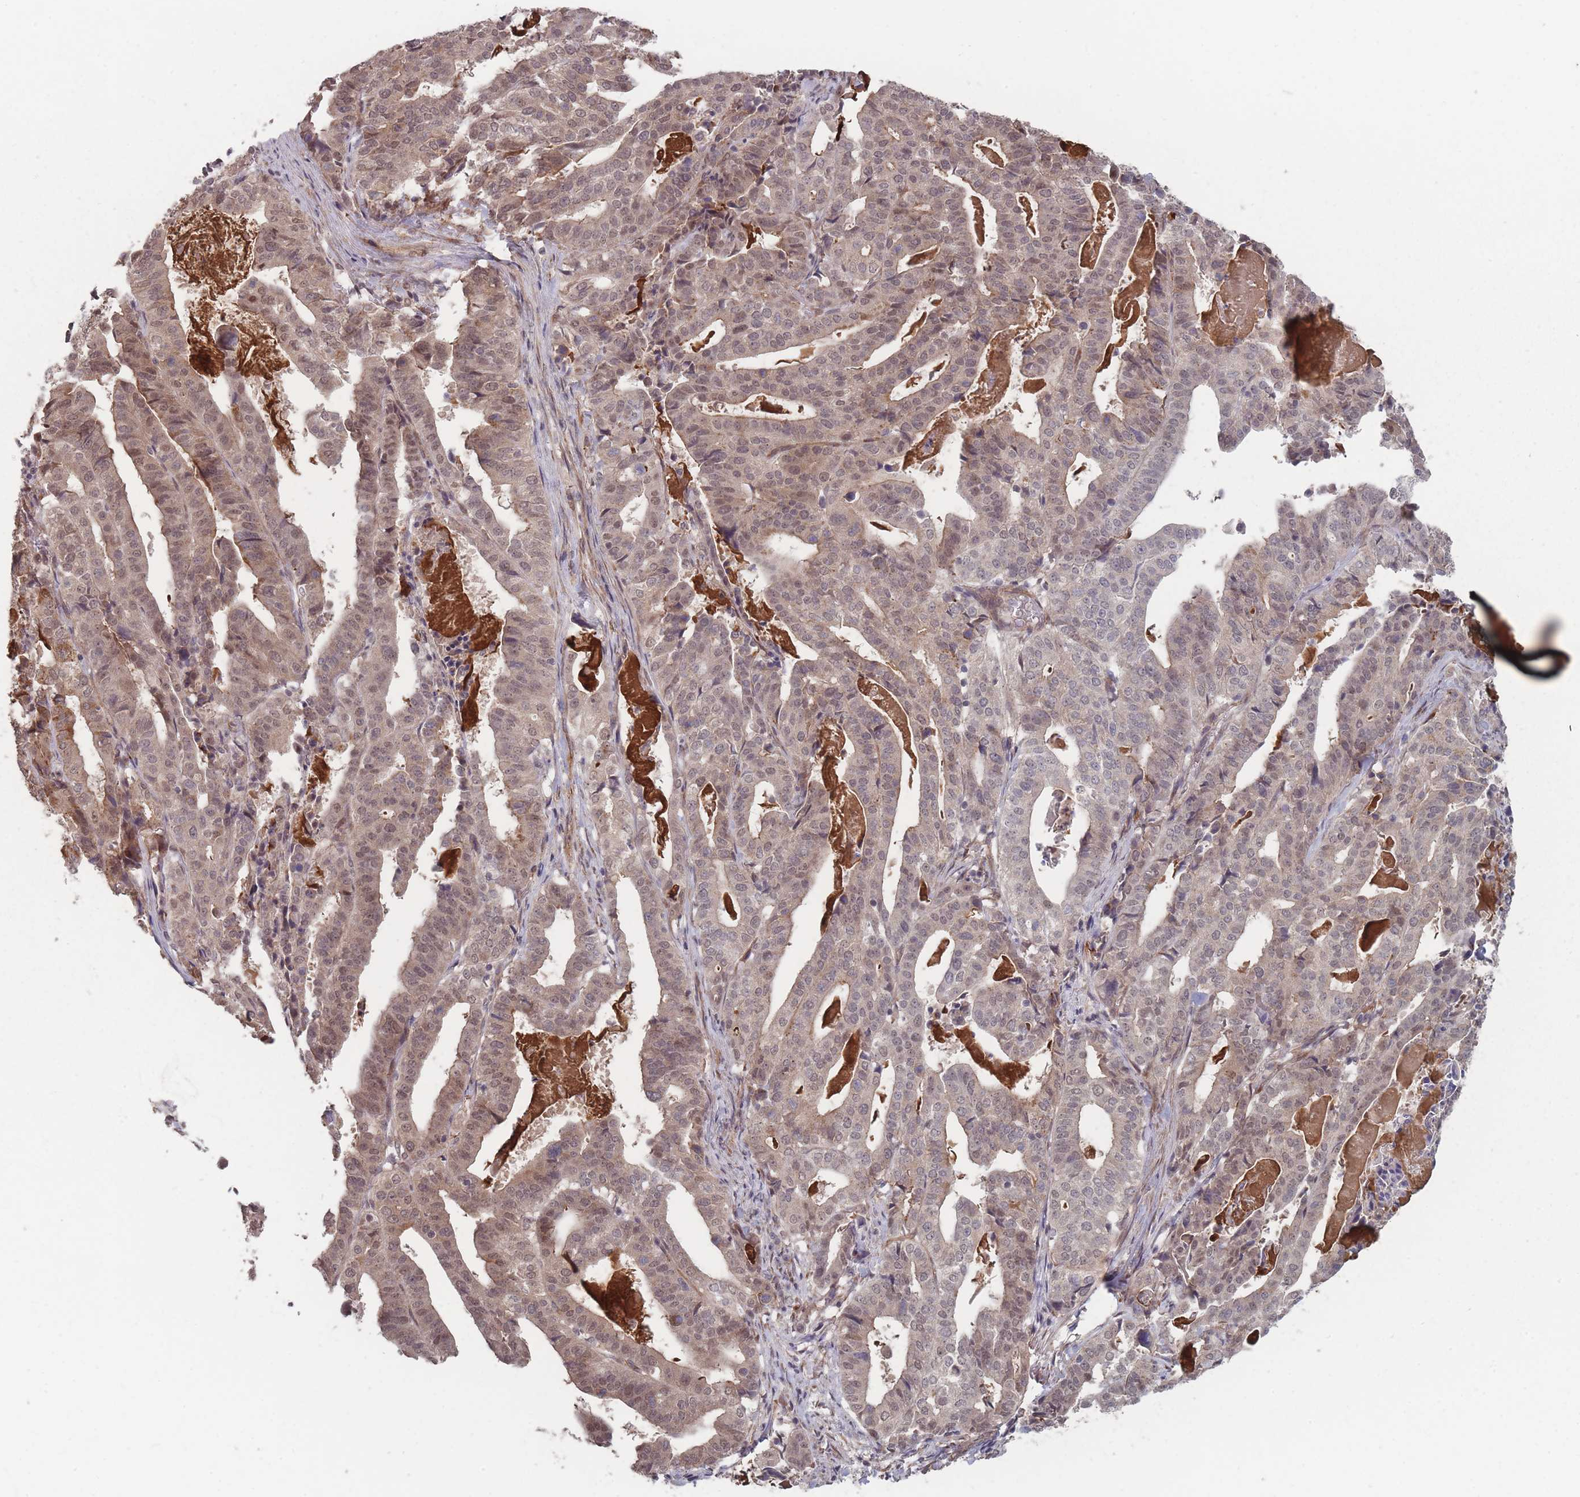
{"staining": {"intensity": "moderate", "quantity": "25%-75%", "location": "nuclear"}, "tissue": "stomach cancer", "cell_type": "Tumor cells", "image_type": "cancer", "snomed": [{"axis": "morphology", "description": "Adenocarcinoma, NOS"}, {"axis": "topography", "description": "Stomach"}], "caption": "Immunohistochemistry (IHC) staining of stomach cancer, which reveals medium levels of moderate nuclear staining in about 25%-75% of tumor cells indicating moderate nuclear protein expression. The staining was performed using DAB (3,3'-diaminobenzidine) (brown) for protein detection and nuclei were counterstained in hematoxylin (blue).", "gene": "CNTRL", "patient": {"sex": "male", "age": 48}}